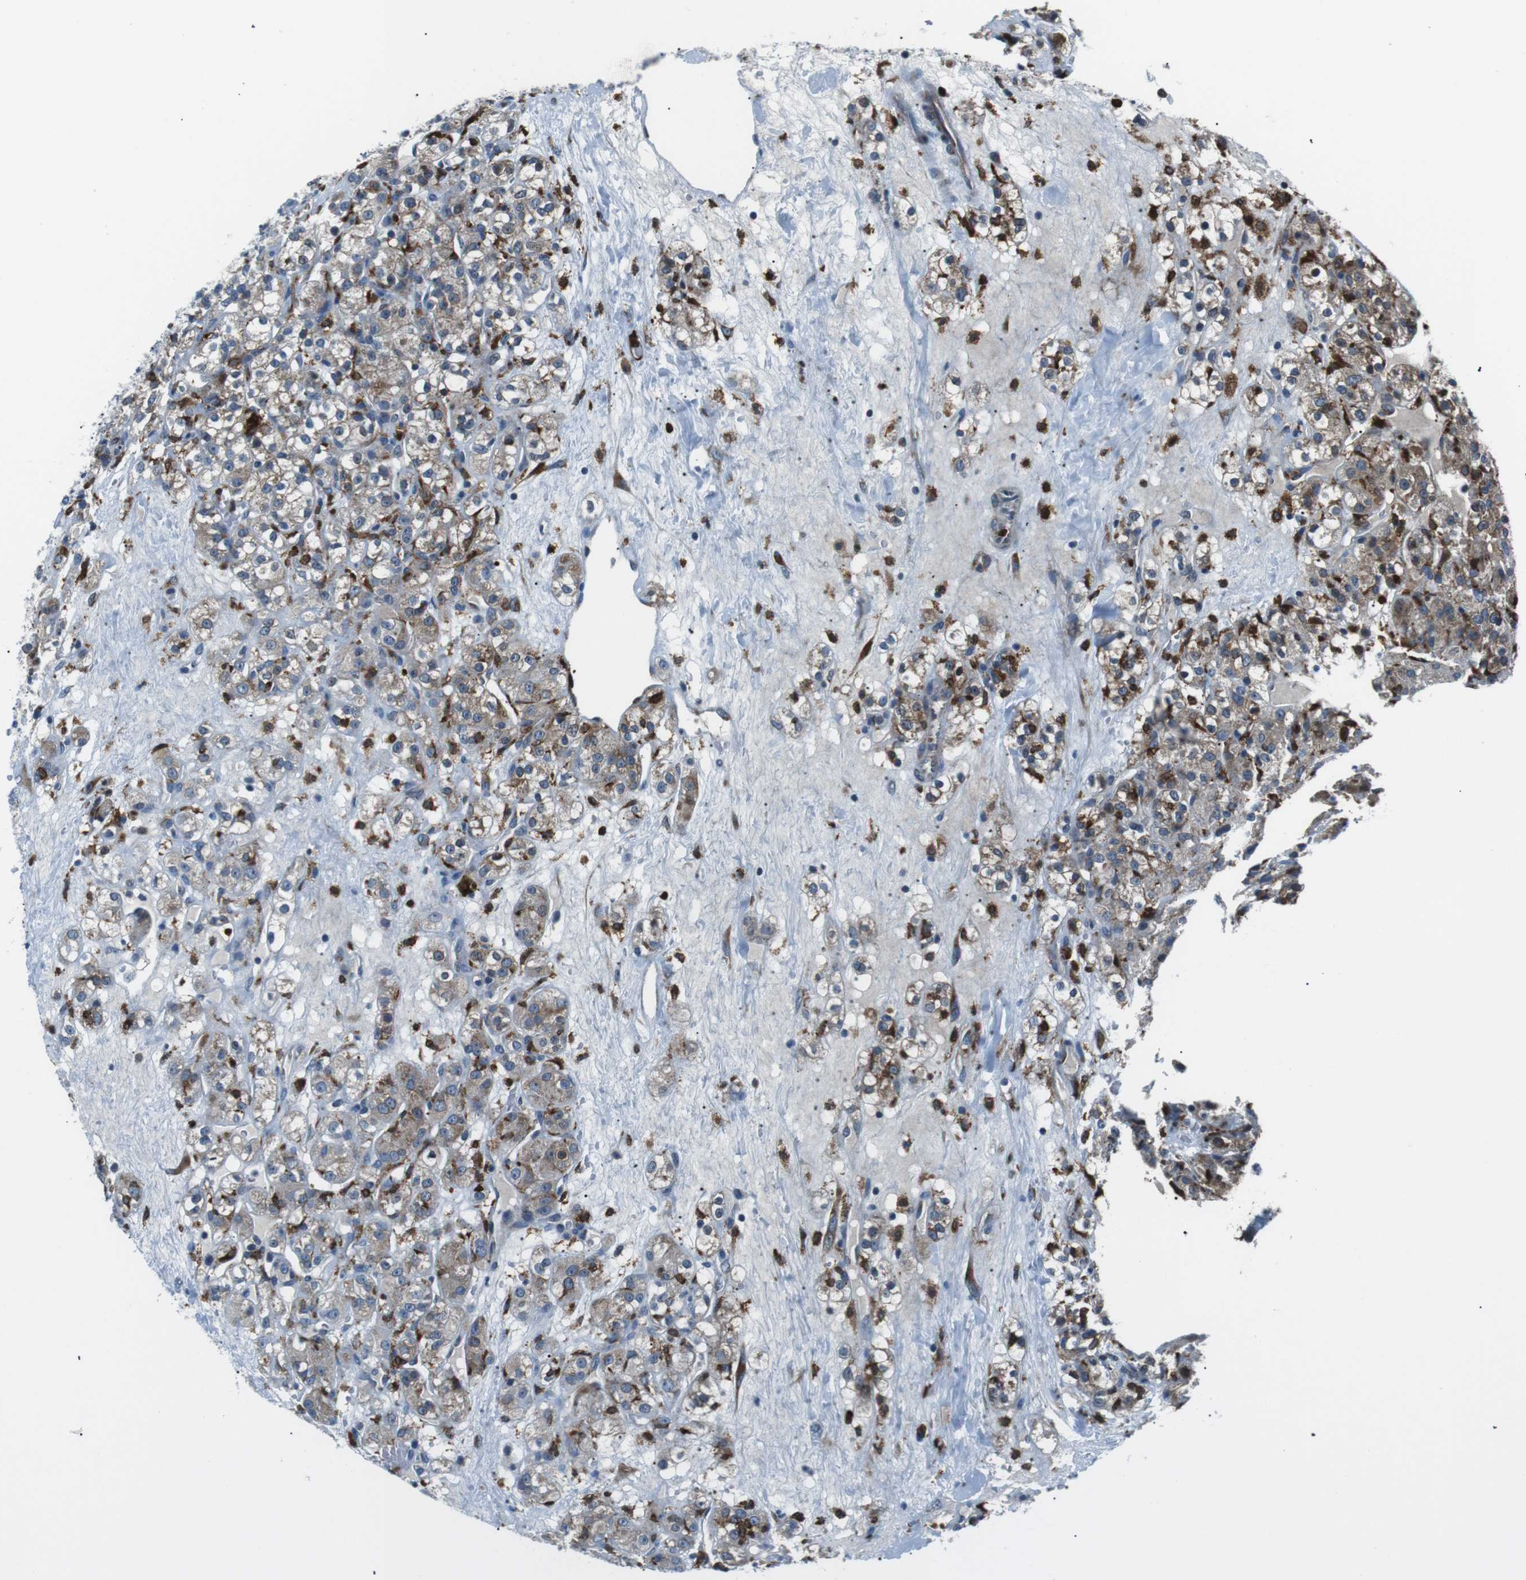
{"staining": {"intensity": "moderate", "quantity": ">75%", "location": "cytoplasmic/membranous"}, "tissue": "renal cancer", "cell_type": "Tumor cells", "image_type": "cancer", "snomed": [{"axis": "morphology", "description": "Normal tissue, NOS"}, {"axis": "morphology", "description": "Adenocarcinoma, NOS"}, {"axis": "topography", "description": "Kidney"}], "caption": "Immunohistochemical staining of human renal cancer (adenocarcinoma) displays medium levels of moderate cytoplasmic/membranous expression in about >75% of tumor cells.", "gene": "BLNK", "patient": {"sex": "male", "age": 61}}